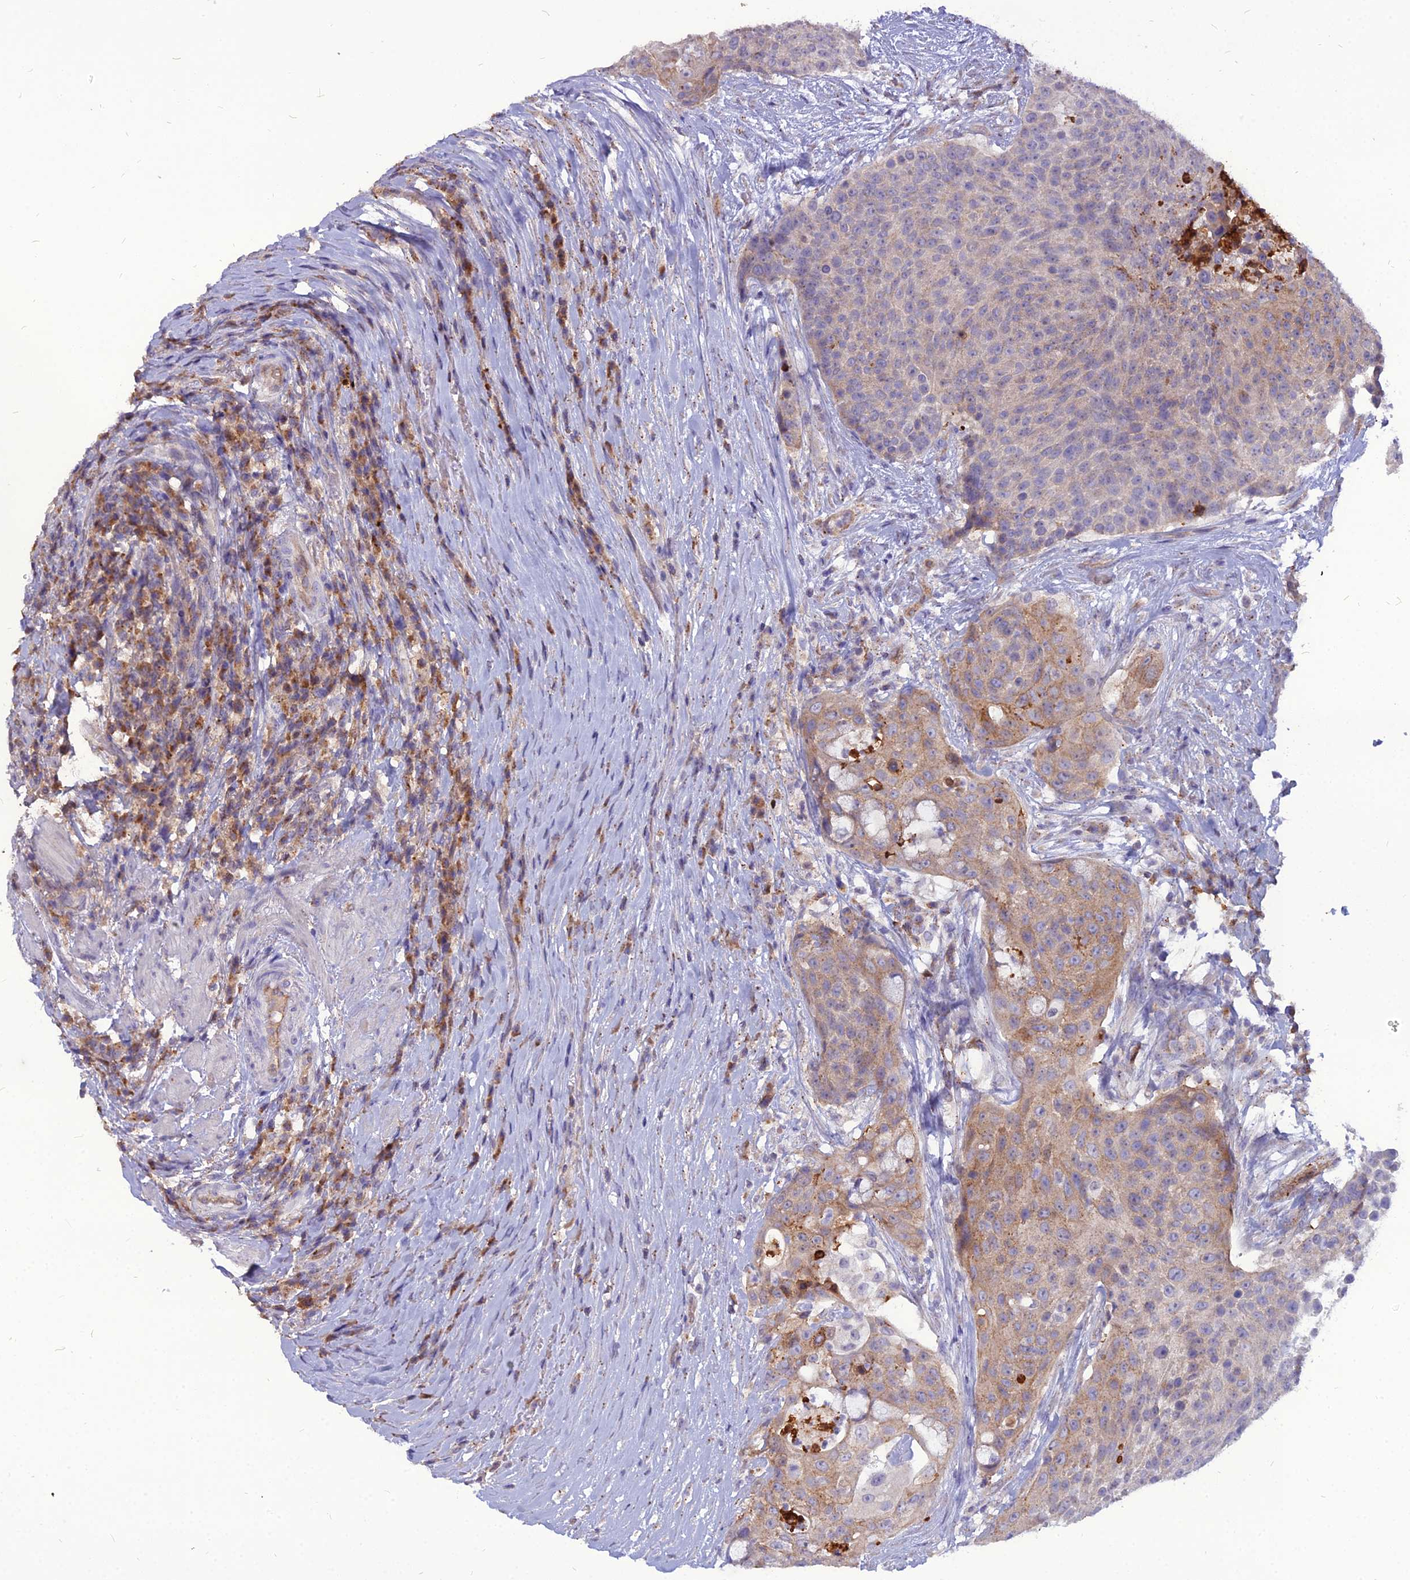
{"staining": {"intensity": "moderate", "quantity": "25%-75%", "location": "cytoplasmic/membranous"}, "tissue": "urothelial cancer", "cell_type": "Tumor cells", "image_type": "cancer", "snomed": [{"axis": "morphology", "description": "Urothelial carcinoma, High grade"}, {"axis": "topography", "description": "Urinary bladder"}], "caption": "Moderate cytoplasmic/membranous positivity is seen in about 25%-75% of tumor cells in urothelial cancer. The staining is performed using DAB (3,3'-diaminobenzidine) brown chromogen to label protein expression. The nuclei are counter-stained blue using hematoxylin.", "gene": "PCED1B", "patient": {"sex": "female", "age": 63}}